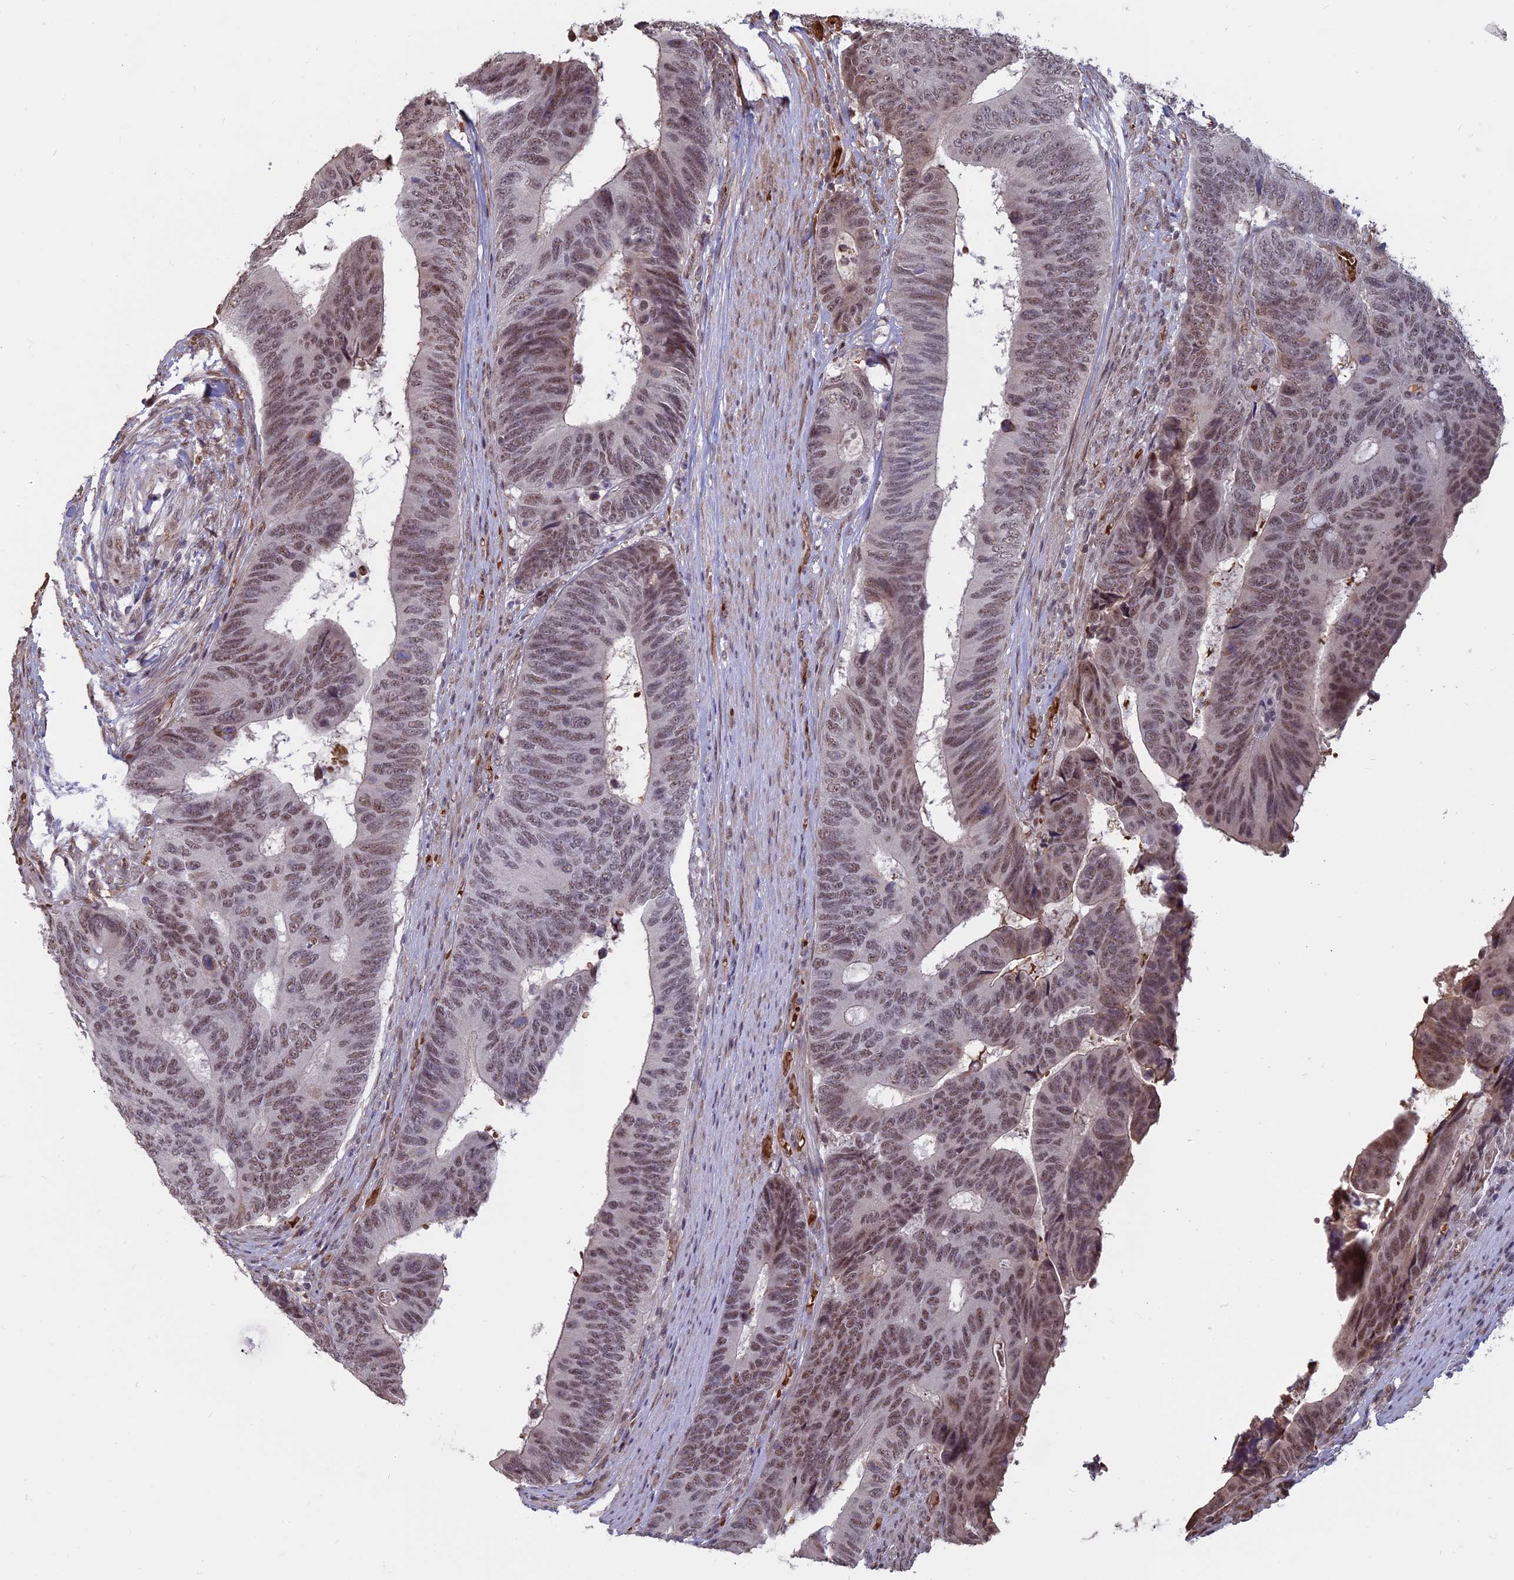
{"staining": {"intensity": "moderate", "quantity": "25%-75%", "location": "nuclear"}, "tissue": "colorectal cancer", "cell_type": "Tumor cells", "image_type": "cancer", "snomed": [{"axis": "morphology", "description": "Adenocarcinoma, NOS"}, {"axis": "topography", "description": "Colon"}], "caption": "Immunohistochemistry (IHC) photomicrograph of neoplastic tissue: colorectal adenocarcinoma stained using IHC reveals medium levels of moderate protein expression localized specifically in the nuclear of tumor cells, appearing as a nuclear brown color.", "gene": "MFAP1", "patient": {"sex": "male", "age": 87}}